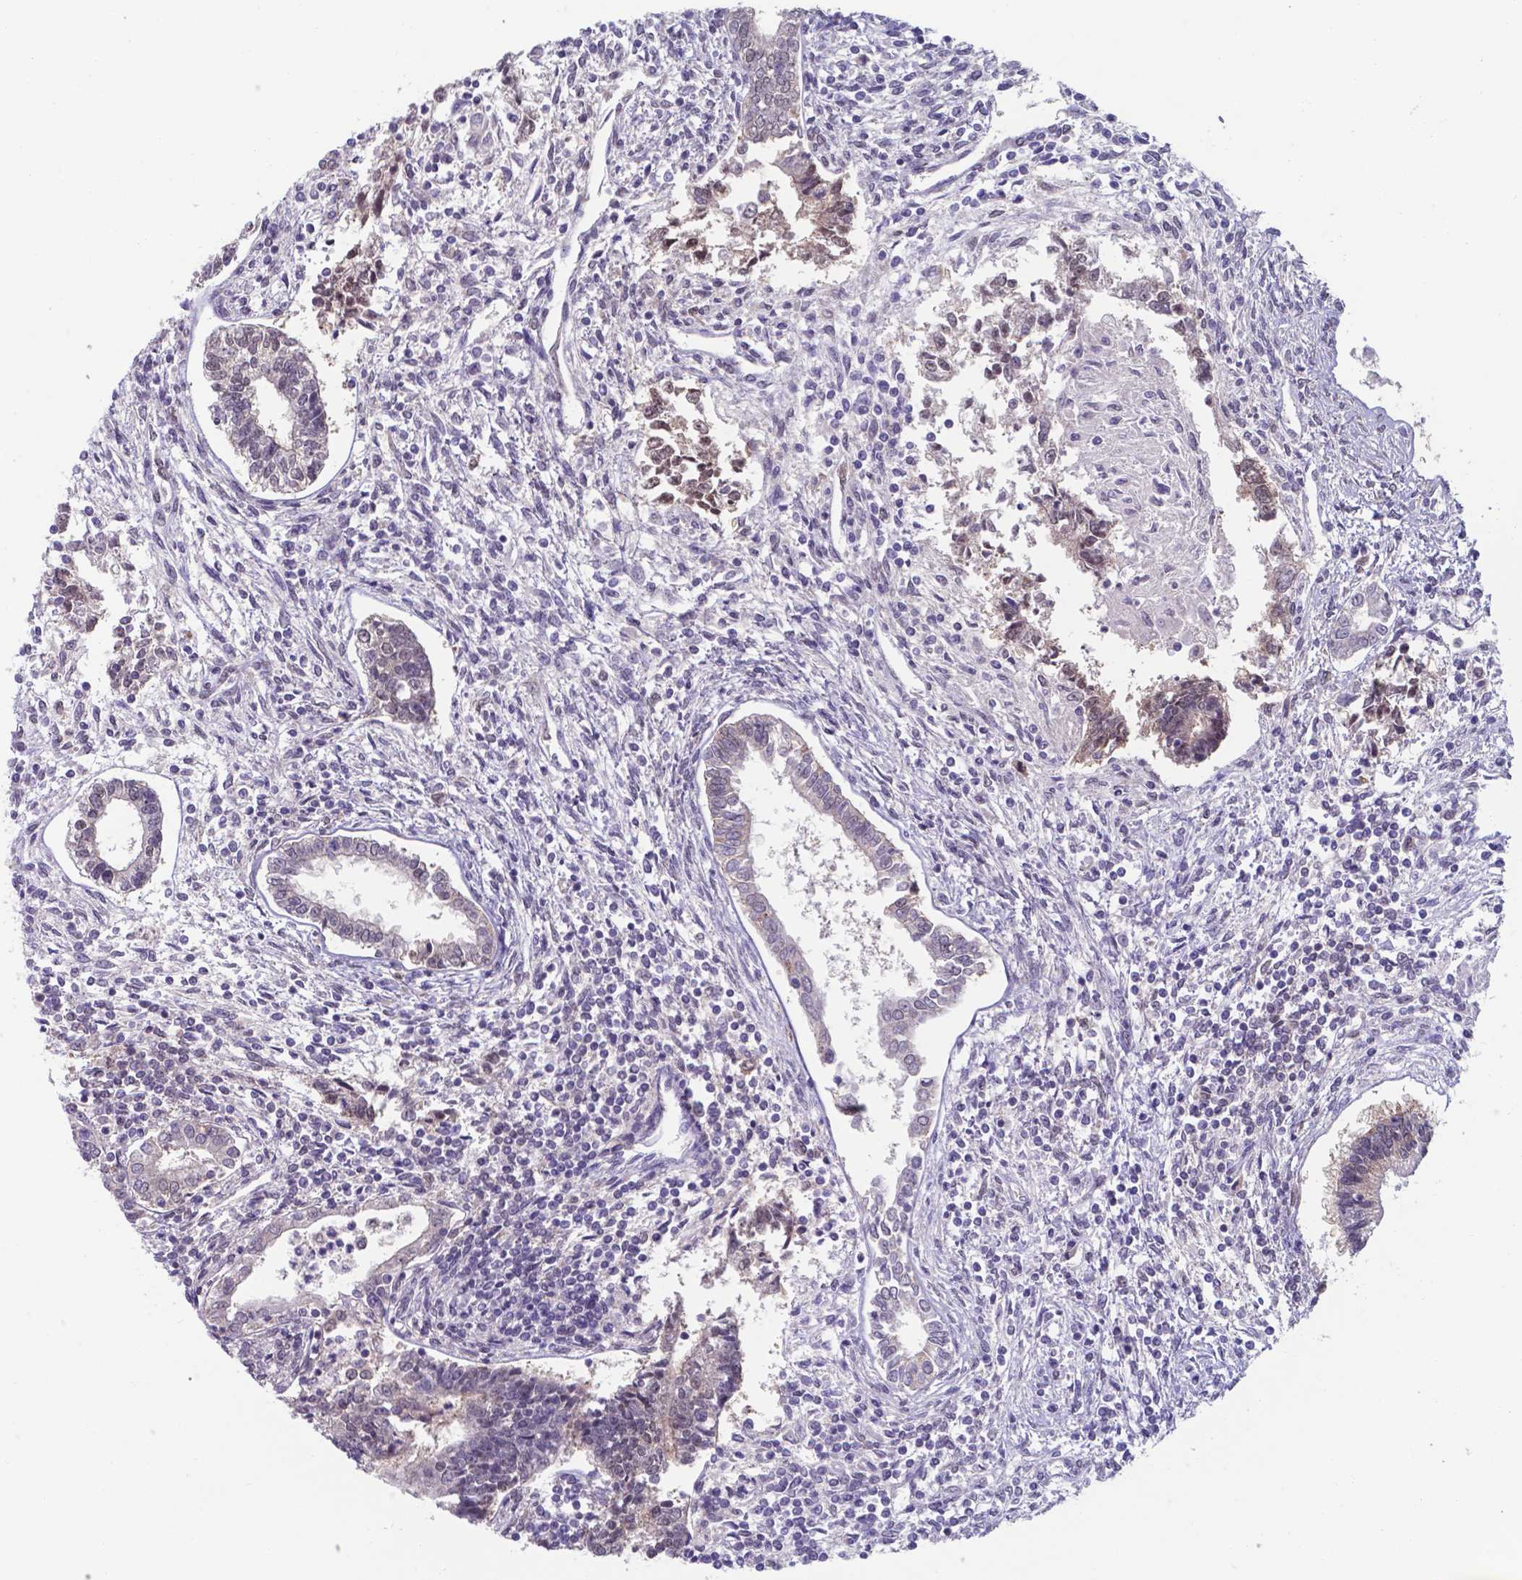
{"staining": {"intensity": "weak", "quantity": "<25%", "location": "cytoplasmic/membranous"}, "tissue": "testis cancer", "cell_type": "Tumor cells", "image_type": "cancer", "snomed": [{"axis": "morphology", "description": "Carcinoma, Embryonal, NOS"}, {"axis": "topography", "description": "Testis"}], "caption": "Immunohistochemistry (IHC) of embryonal carcinoma (testis) exhibits no staining in tumor cells.", "gene": "UBE2E2", "patient": {"sex": "male", "age": 37}}